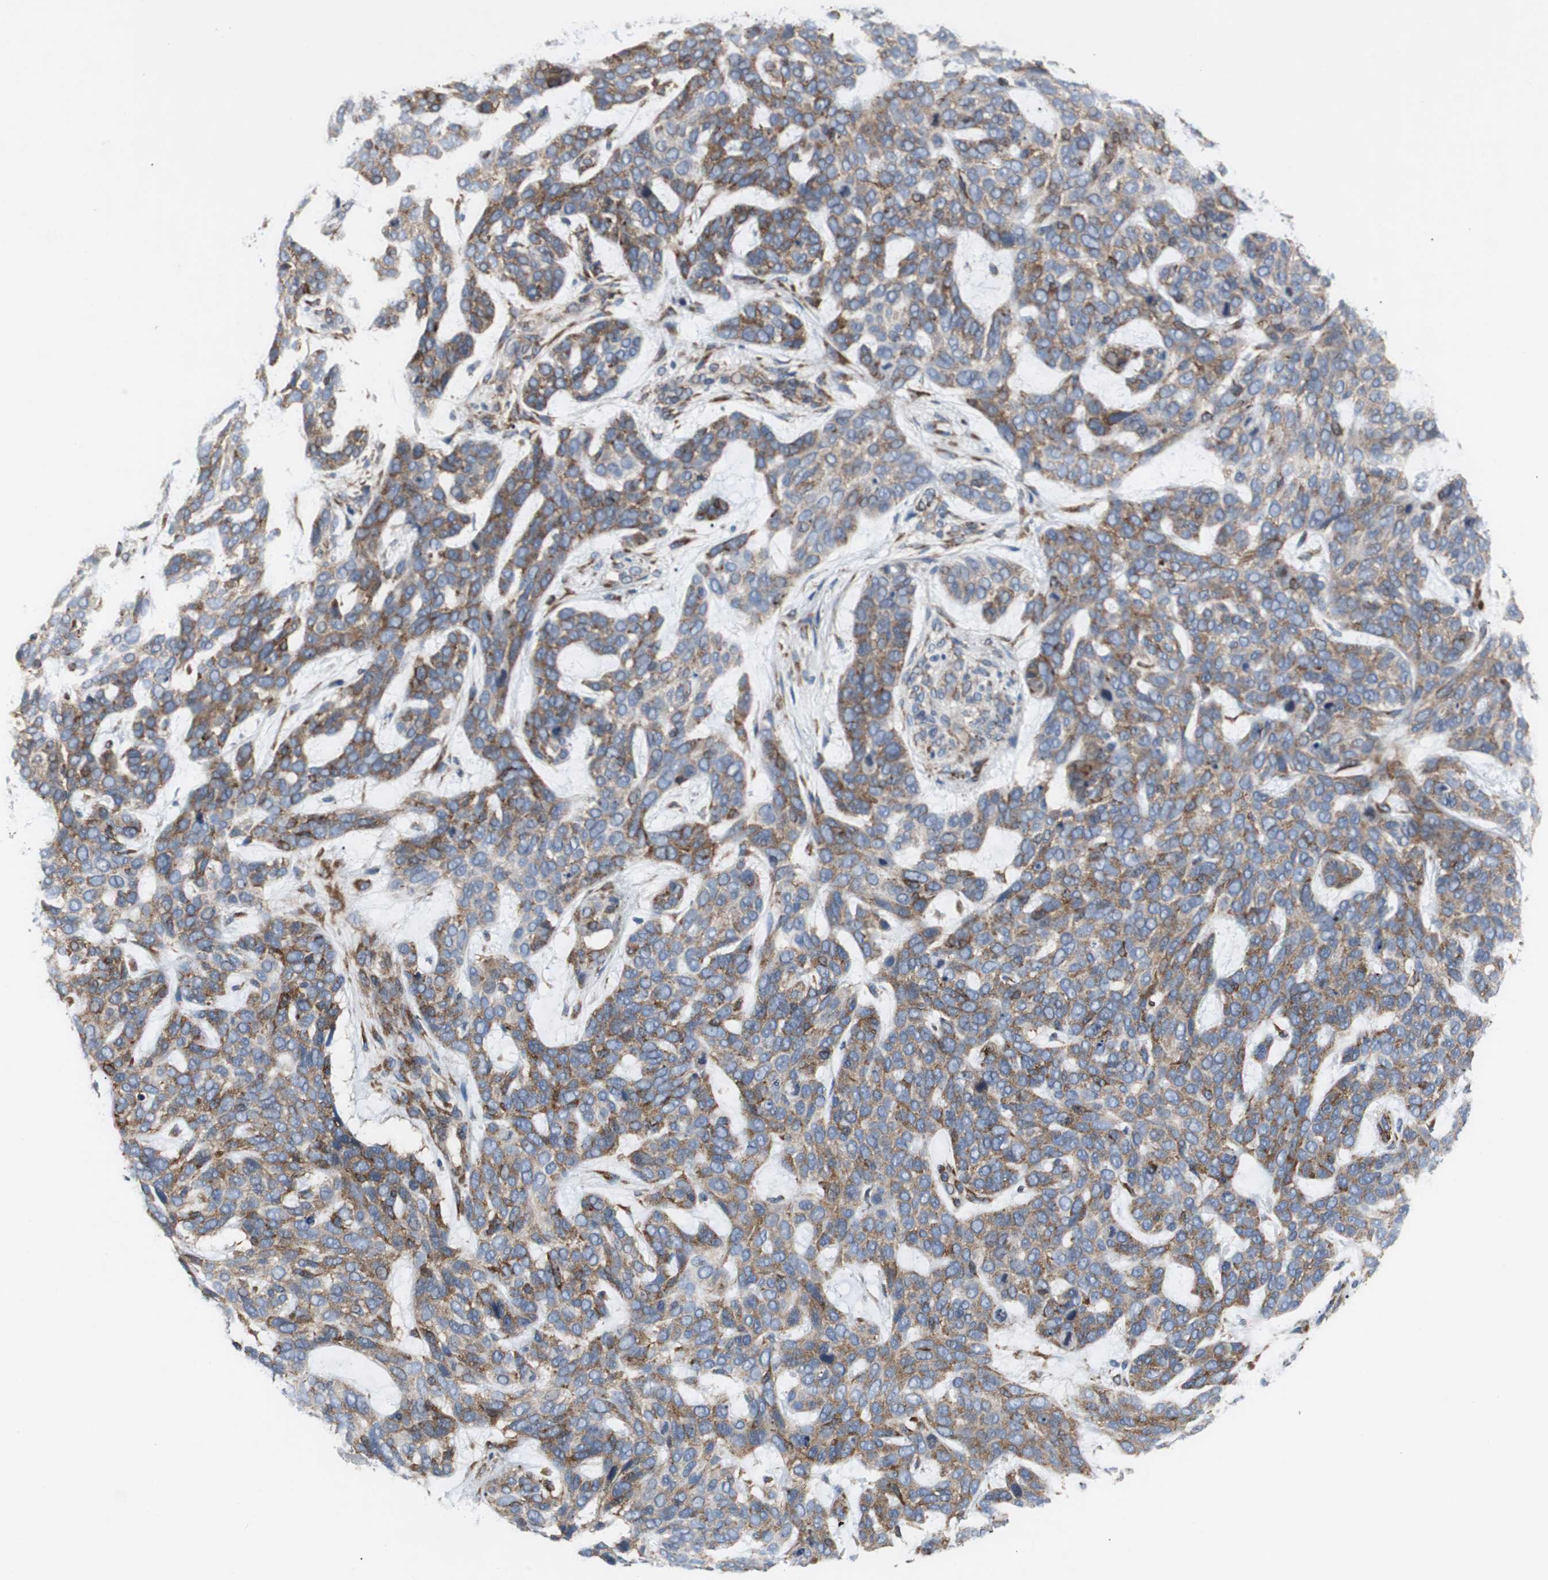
{"staining": {"intensity": "moderate", "quantity": ">75%", "location": "cytoplasmic/membranous"}, "tissue": "skin cancer", "cell_type": "Tumor cells", "image_type": "cancer", "snomed": [{"axis": "morphology", "description": "Basal cell carcinoma"}, {"axis": "topography", "description": "Skin"}], "caption": "Immunohistochemistry (IHC) (DAB (3,3'-diaminobenzidine)) staining of human skin basal cell carcinoma reveals moderate cytoplasmic/membranous protein positivity in approximately >75% of tumor cells. (brown staining indicates protein expression, while blue staining denotes nuclei).", "gene": "ISCU", "patient": {"sex": "male", "age": 87}}